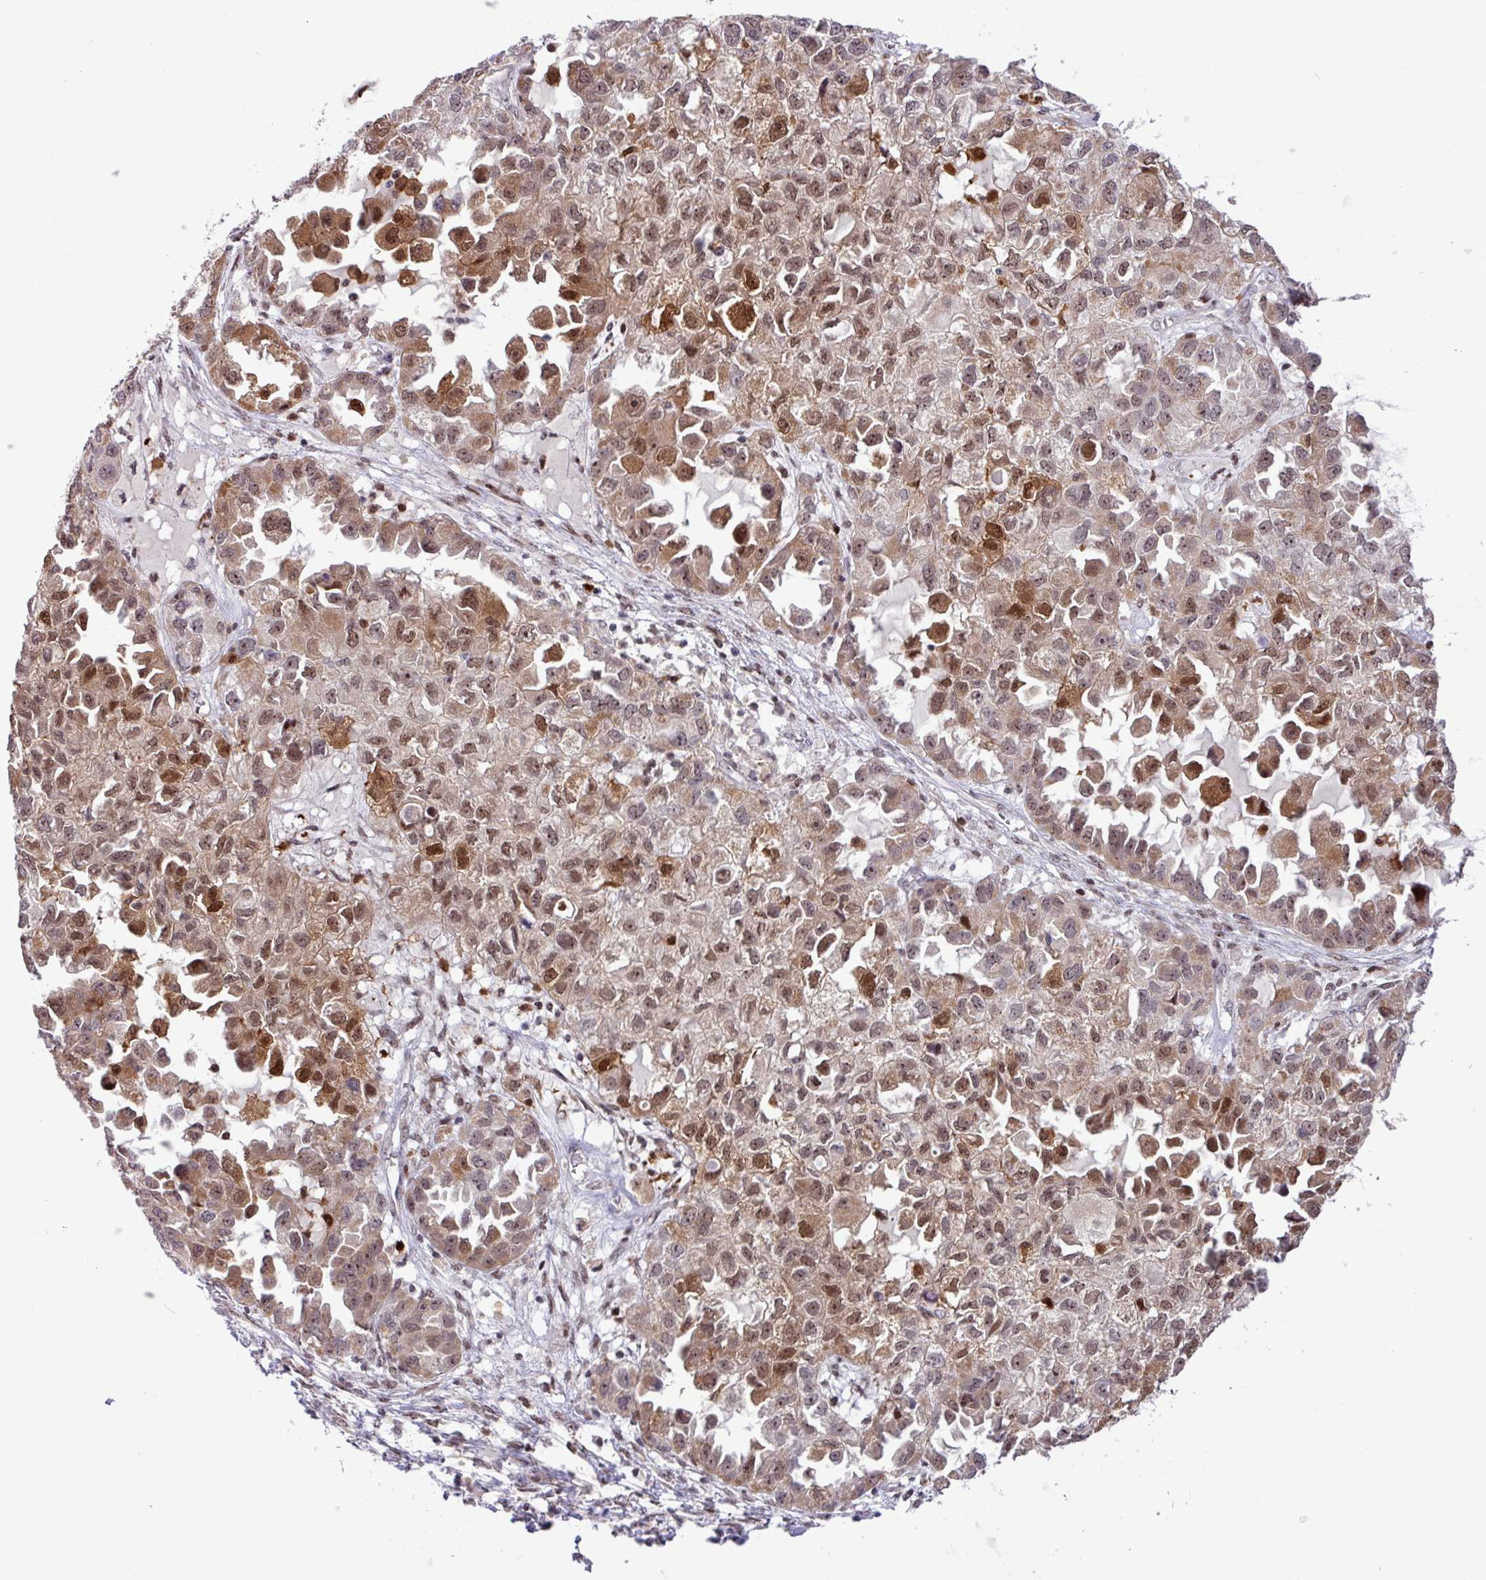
{"staining": {"intensity": "moderate", "quantity": ">75%", "location": "cytoplasmic/membranous,nuclear"}, "tissue": "ovarian cancer", "cell_type": "Tumor cells", "image_type": "cancer", "snomed": [{"axis": "morphology", "description": "Cystadenocarcinoma, serous, NOS"}, {"axis": "topography", "description": "Ovary"}], "caption": "Immunohistochemical staining of ovarian serous cystadenocarcinoma reveals medium levels of moderate cytoplasmic/membranous and nuclear protein expression in approximately >75% of tumor cells.", "gene": "BRD3", "patient": {"sex": "female", "age": 84}}